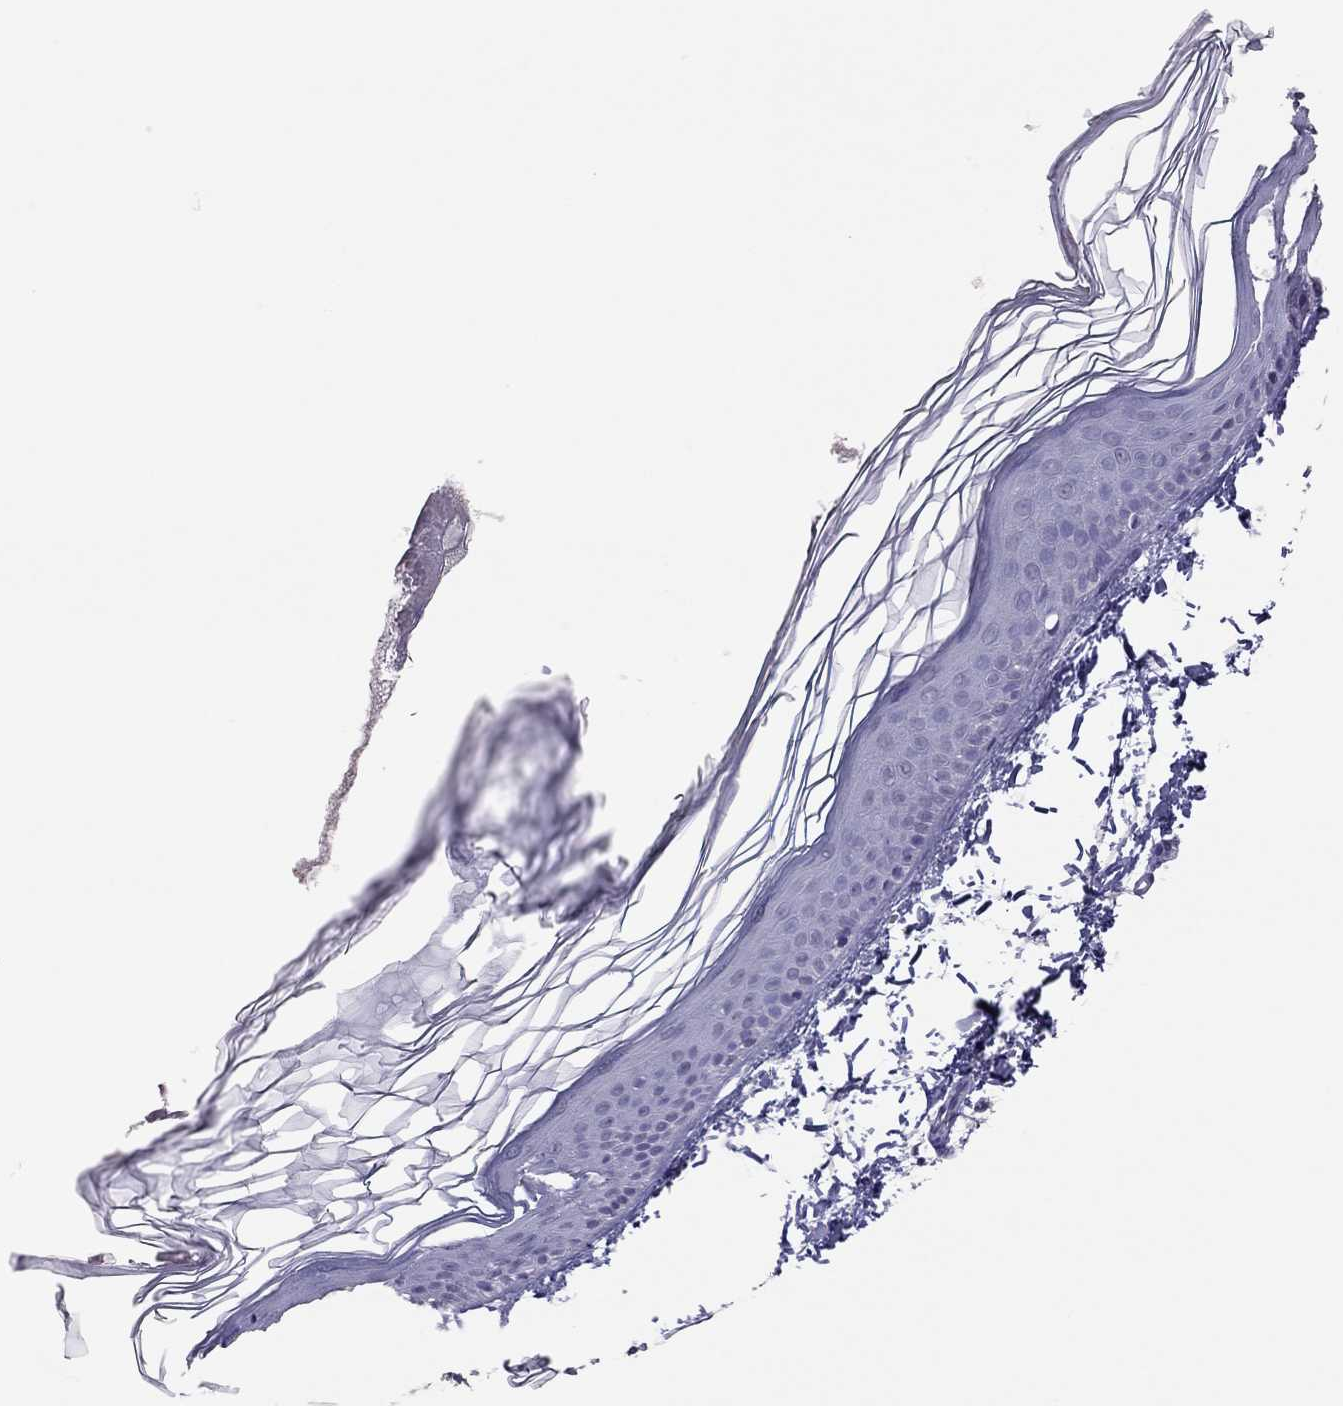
{"staining": {"intensity": "negative", "quantity": "none", "location": "none"}, "tissue": "skin", "cell_type": "Fibroblasts", "image_type": "normal", "snomed": [{"axis": "morphology", "description": "Normal tissue, NOS"}, {"axis": "topography", "description": "Skin"}], "caption": "The histopathology image exhibits no staining of fibroblasts in unremarkable skin.", "gene": "TSHB", "patient": {"sex": "female", "age": 62}}